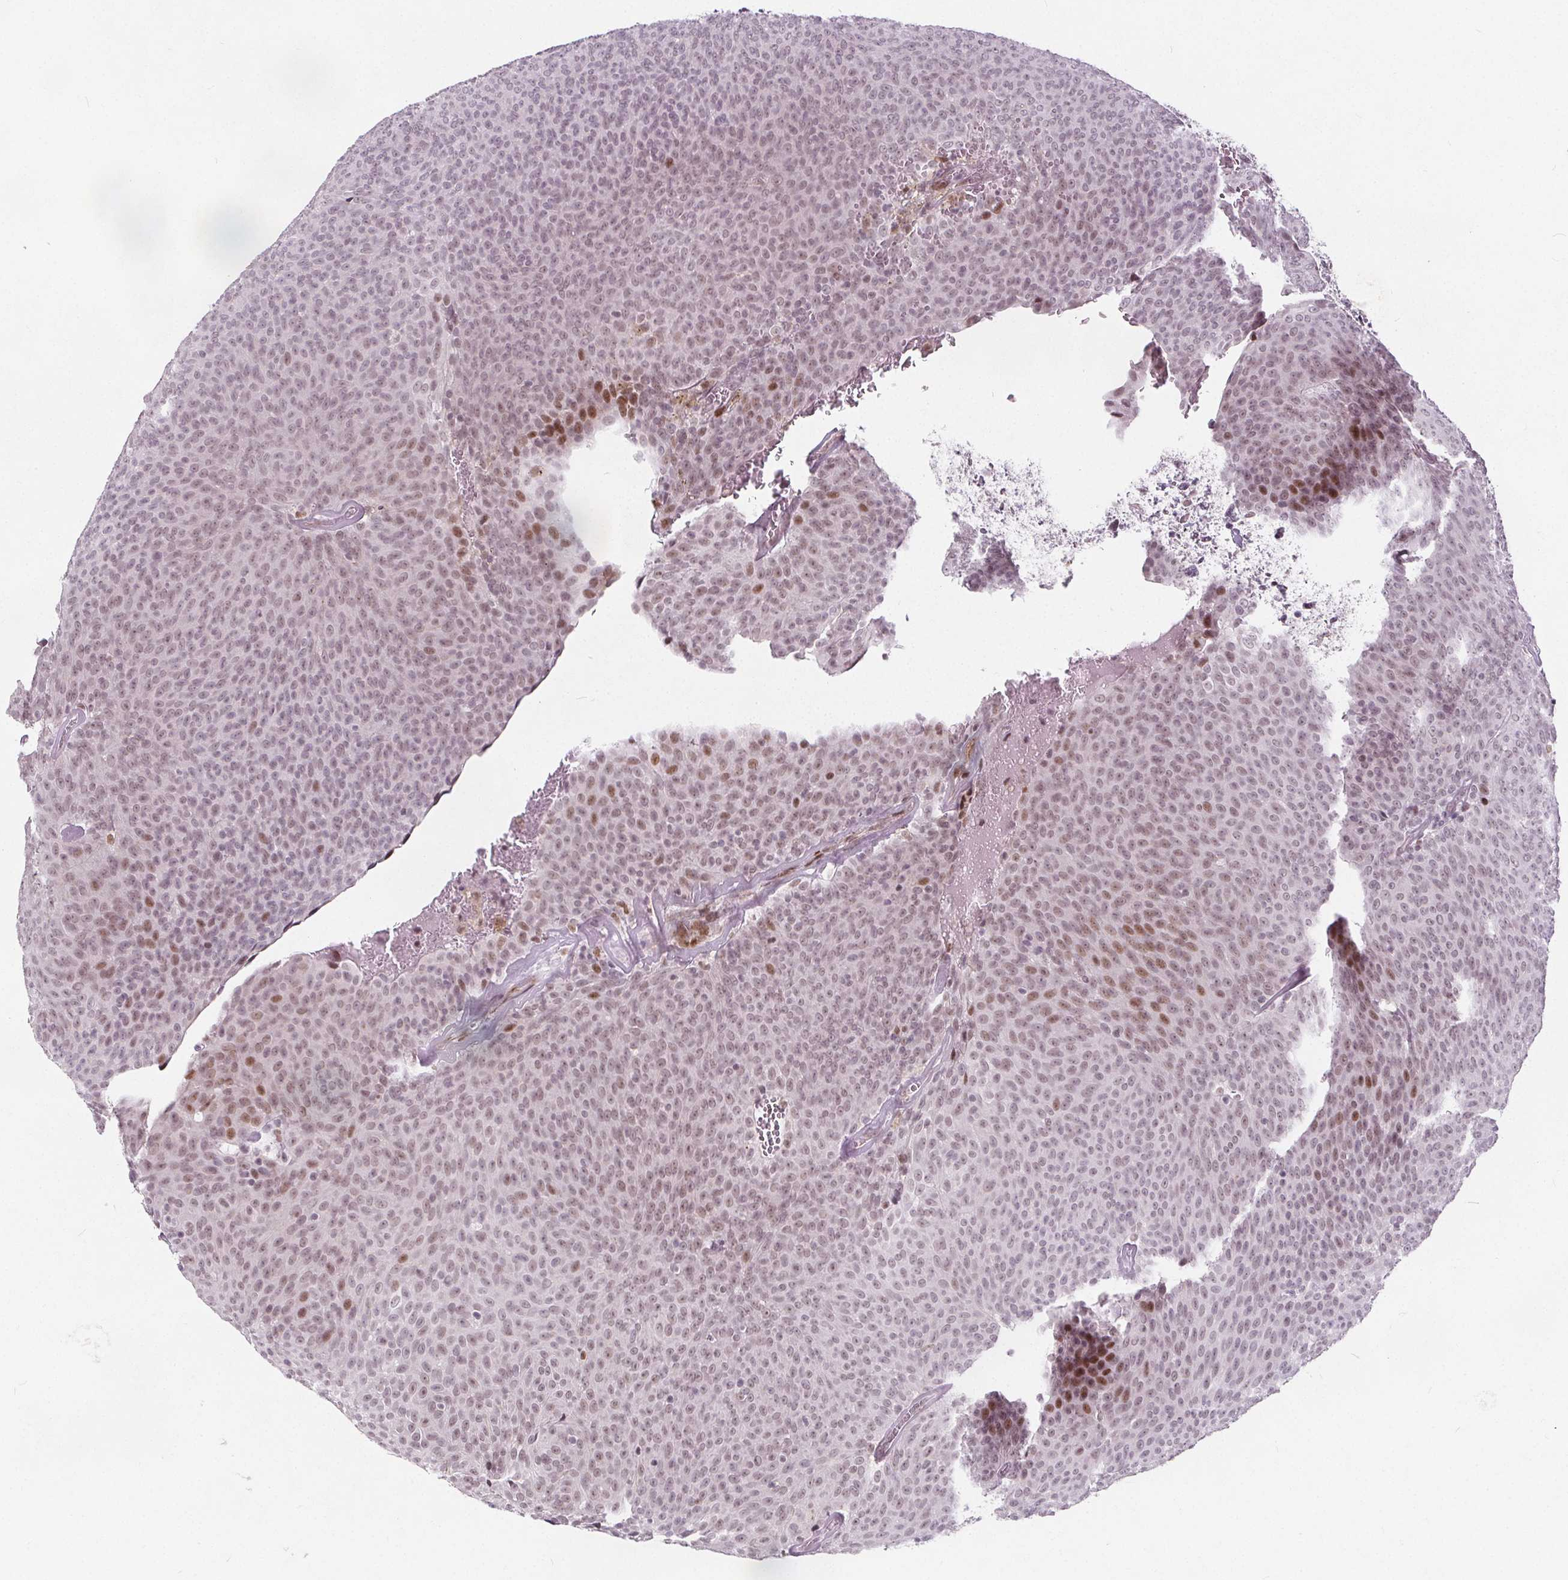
{"staining": {"intensity": "weak", "quantity": "25%-75%", "location": "nuclear"}, "tissue": "urothelial cancer", "cell_type": "Tumor cells", "image_type": "cancer", "snomed": [{"axis": "morphology", "description": "Urothelial carcinoma, Low grade"}, {"axis": "topography", "description": "Urinary bladder"}], "caption": "A brown stain shows weak nuclear staining of a protein in urothelial carcinoma (low-grade) tumor cells.", "gene": "TAF6L", "patient": {"sex": "male", "age": 77}}